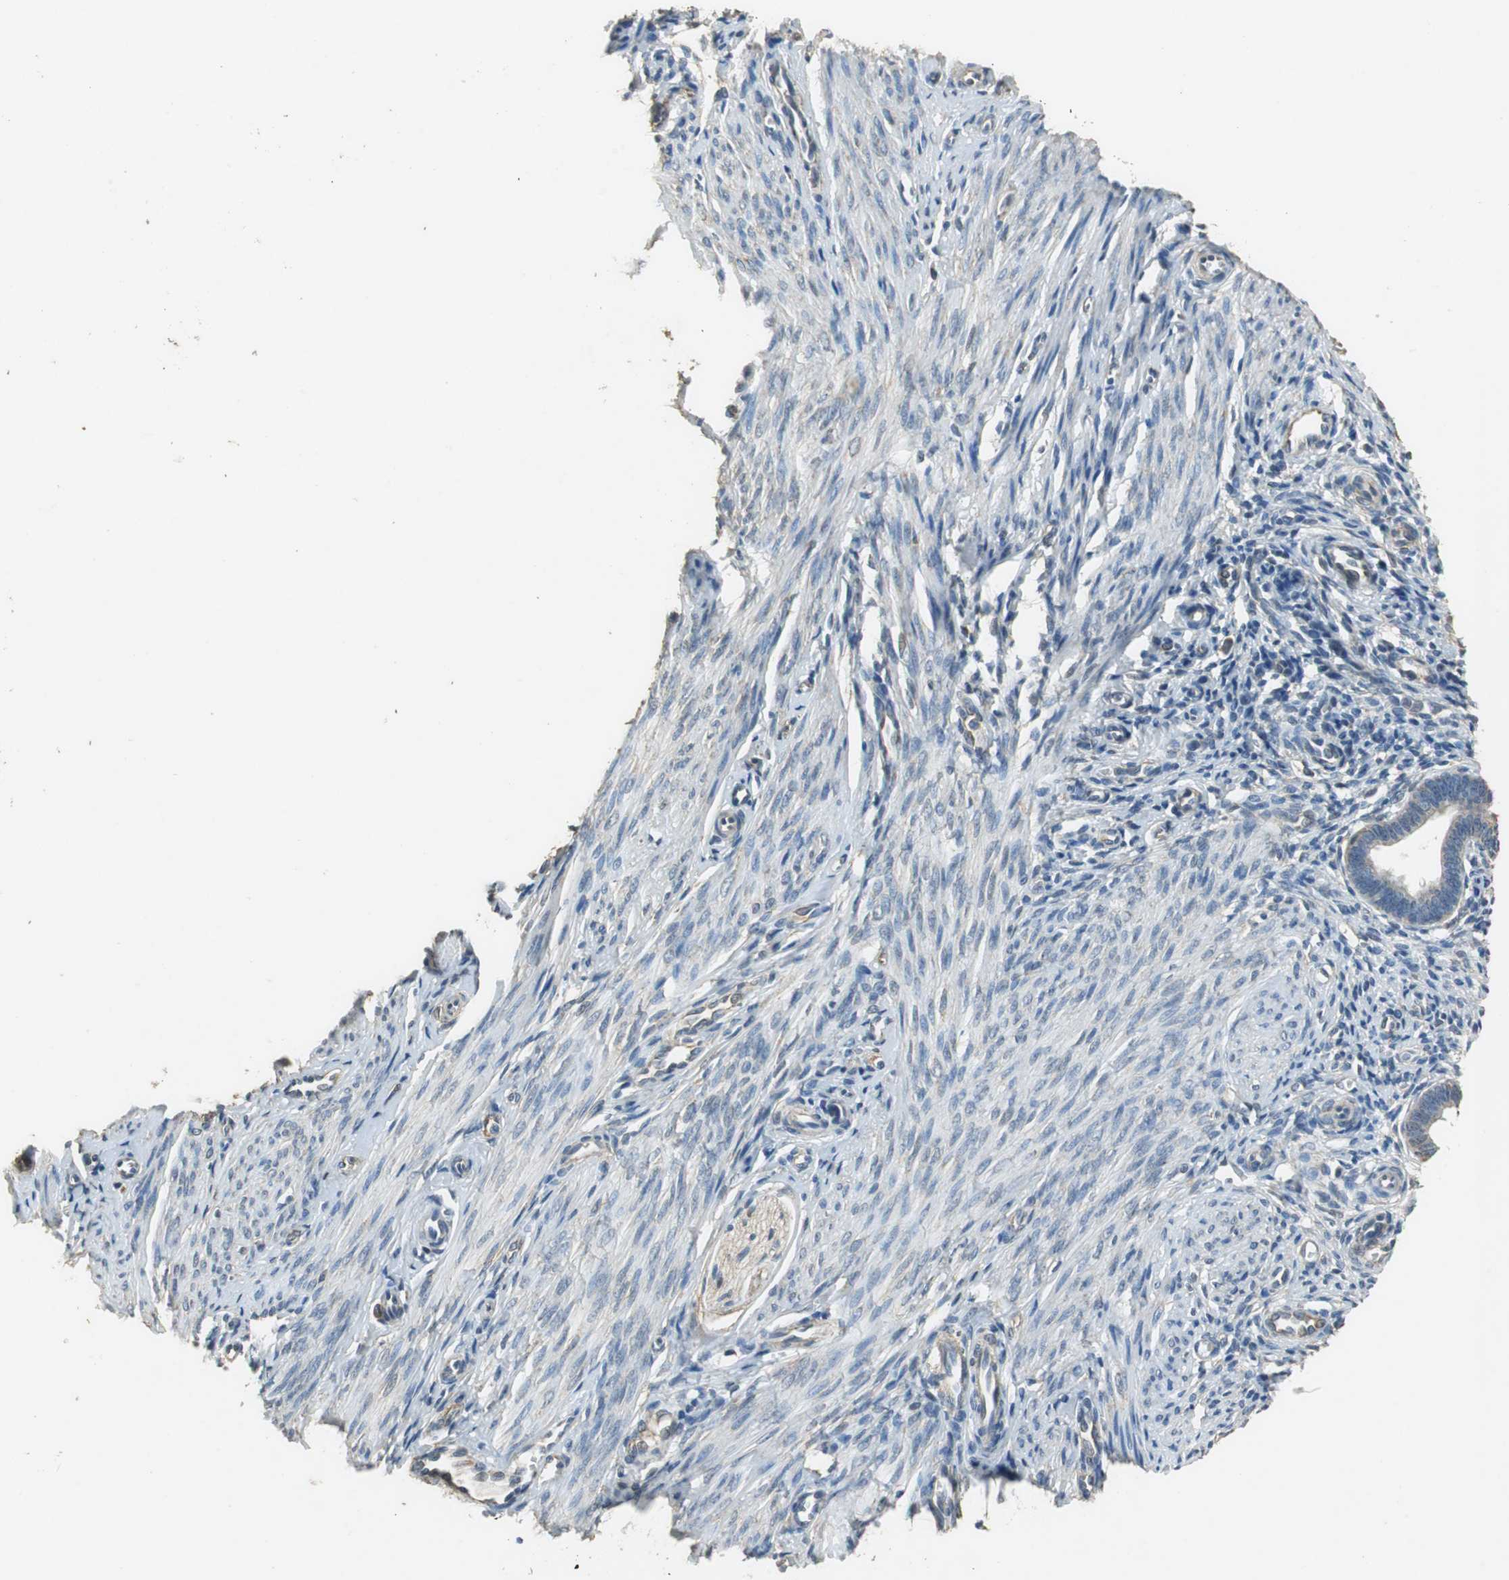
{"staining": {"intensity": "negative", "quantity": "none", "location": "none"}, "tissue": "endometrium", "cell_type": "Cells in endometrial stroma", "image_type": "normal", "snomed": [{"axis": "morphology", "description": "Normal tissue, NOS"}, {"axis": "topography", "description": "Endometrium"}], "caption": "Normal endometrium was stained to show a protein in brown. There is no significant staining in cells in endometrial stroma.", "gene": "ALDH4A1", "patient": {"sex": "female", "age": 27}}